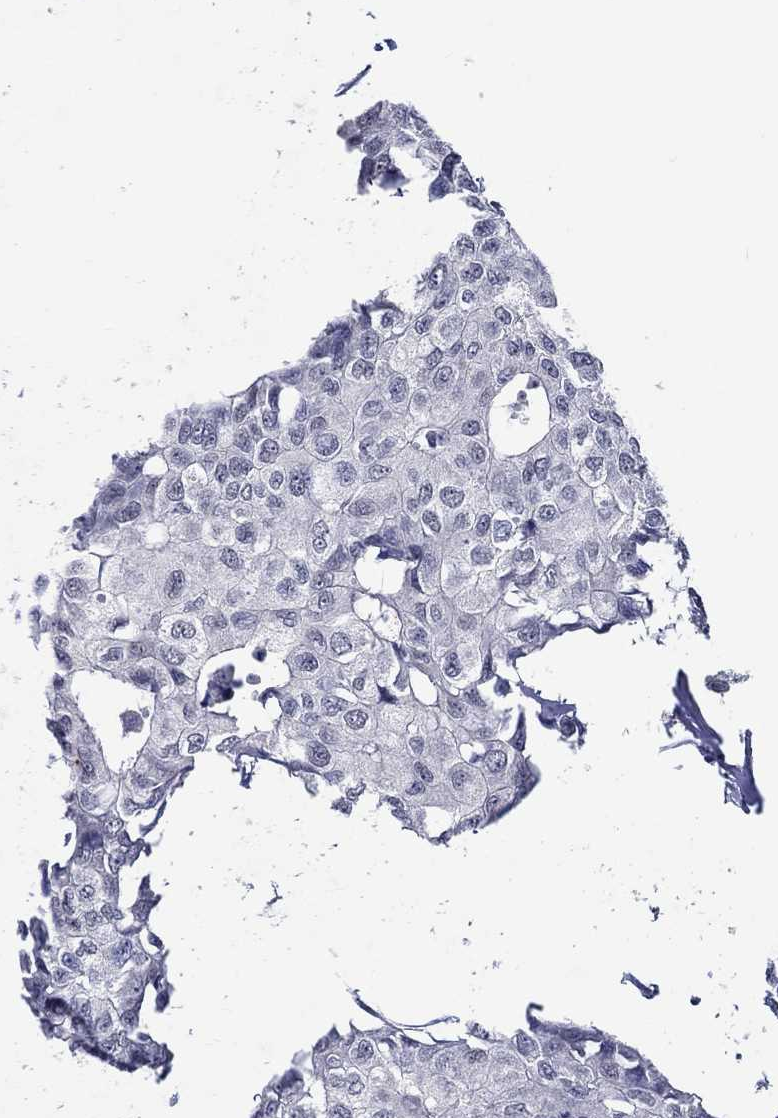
{"staining": {"intensity": "negative", "quantity": "none", "location": "none"}, "tissue": "breast cancer", "cell_type": "Tumor cells", "image_type": "cancer", "snomed": [{"axis": "morphology", "description": "Duct carcinoma"}, {"axis": "topography", "description": "Breast"}], "caption": "The photomicrograph shows no significant staining in tumor cells of breast intraductal carcinoma.", "gene": "GATA2", "patient": {"sex": "female", "age": 80}}